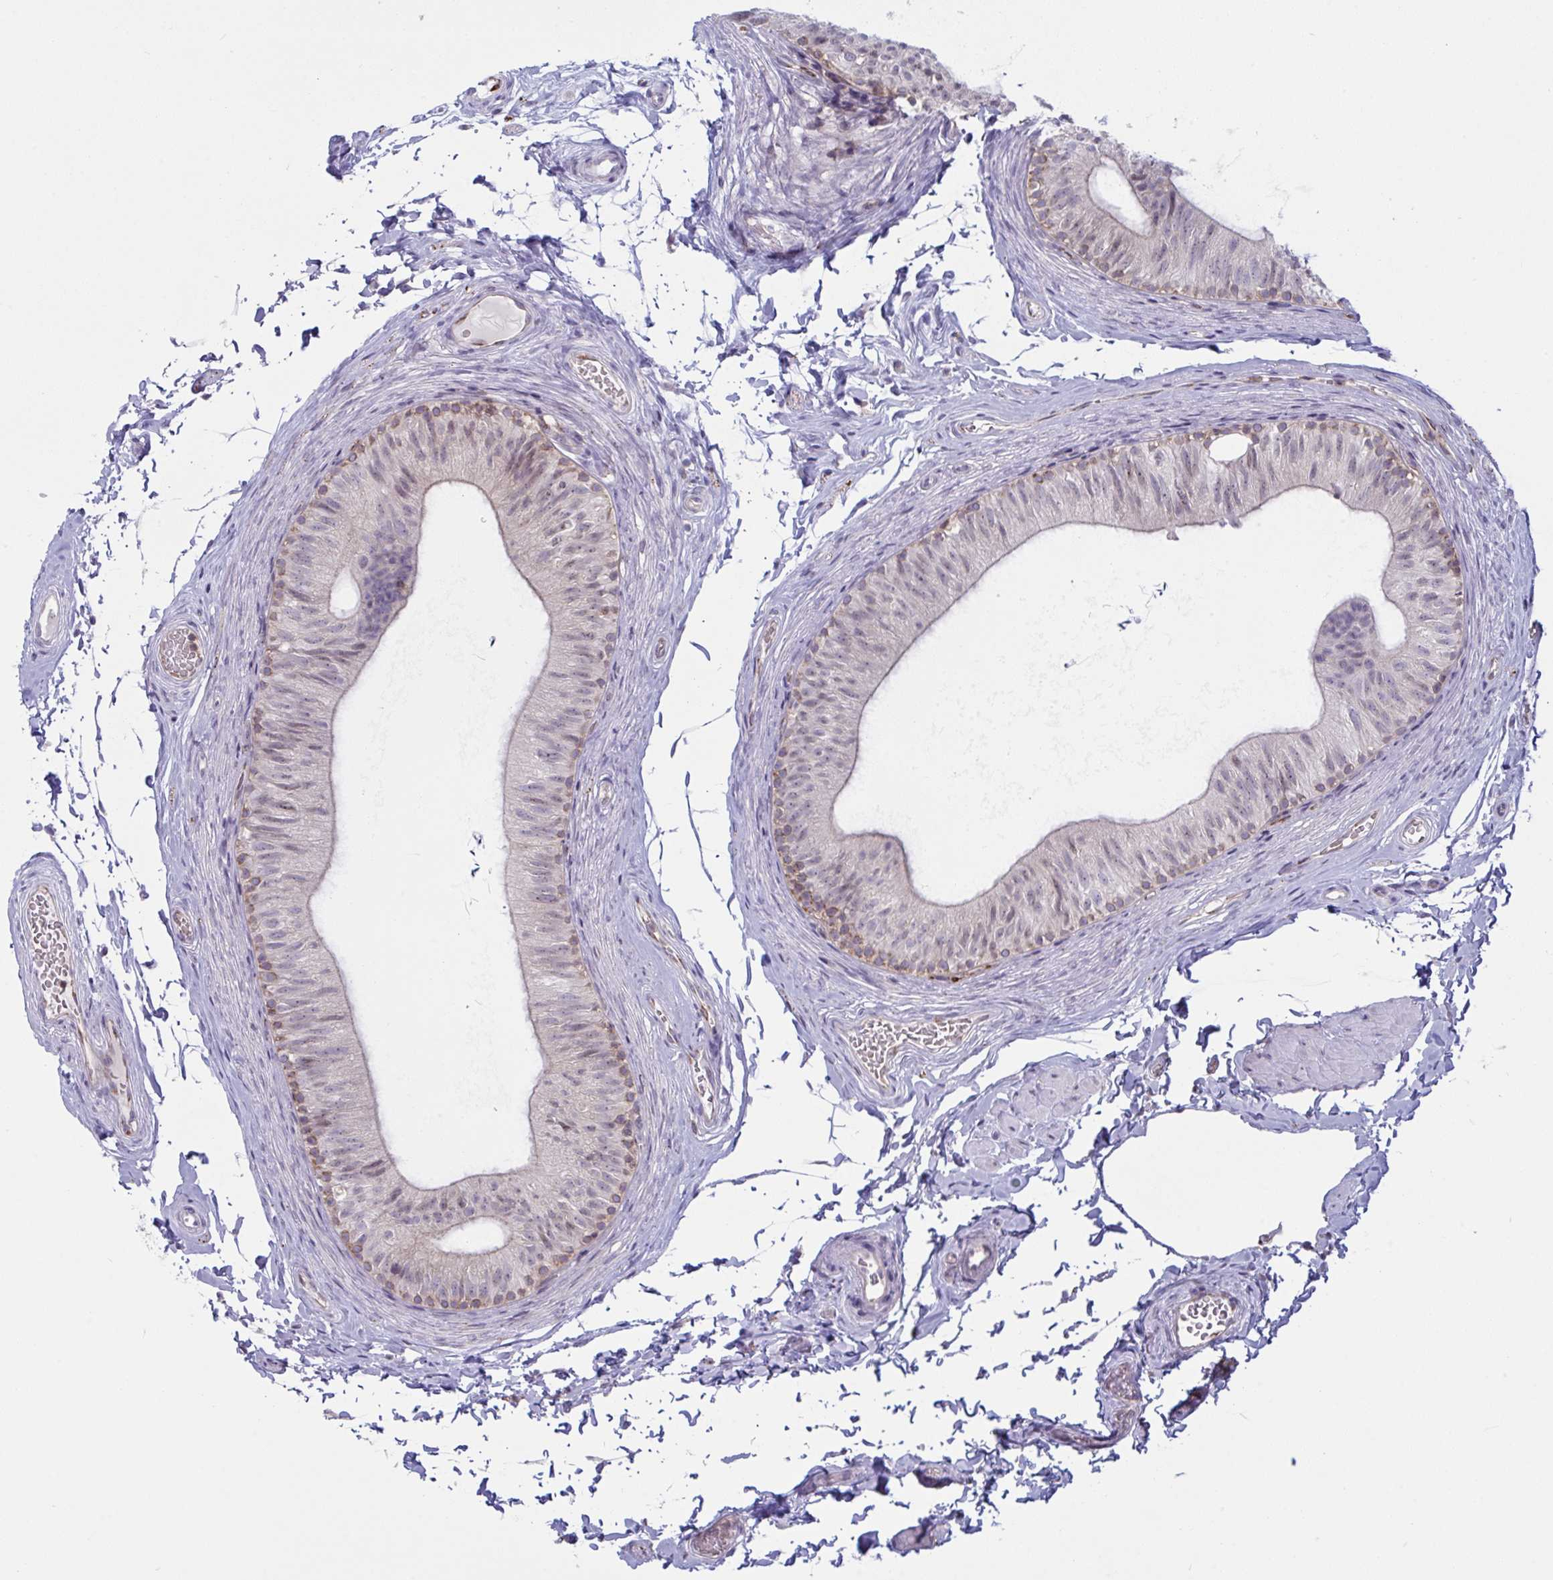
{"staining": {"intensity": "weak", "quantity": "<25%", "location": "cytoplasmic/membranous"}, "tissue": "epididymis", "cell_type": "Glandular cells", "image_type": "normal", "snomed": [{"axis": "morphology", "description": "Normal tissue, NOS"}, {"axis": "topography", "description": "Epididymis, spermatic cord, NOS"}, {"axis": "topography", "description": "Epididymis"}, {"axis": "topography", "description": "Peripheral nerve tissue"}], "caption": "Immunohistochemical staining of benign epididymis exhibits no significant expression in glandular cells.", "gene": "TANK", "patient": {"sex": "male", "age": 29}}